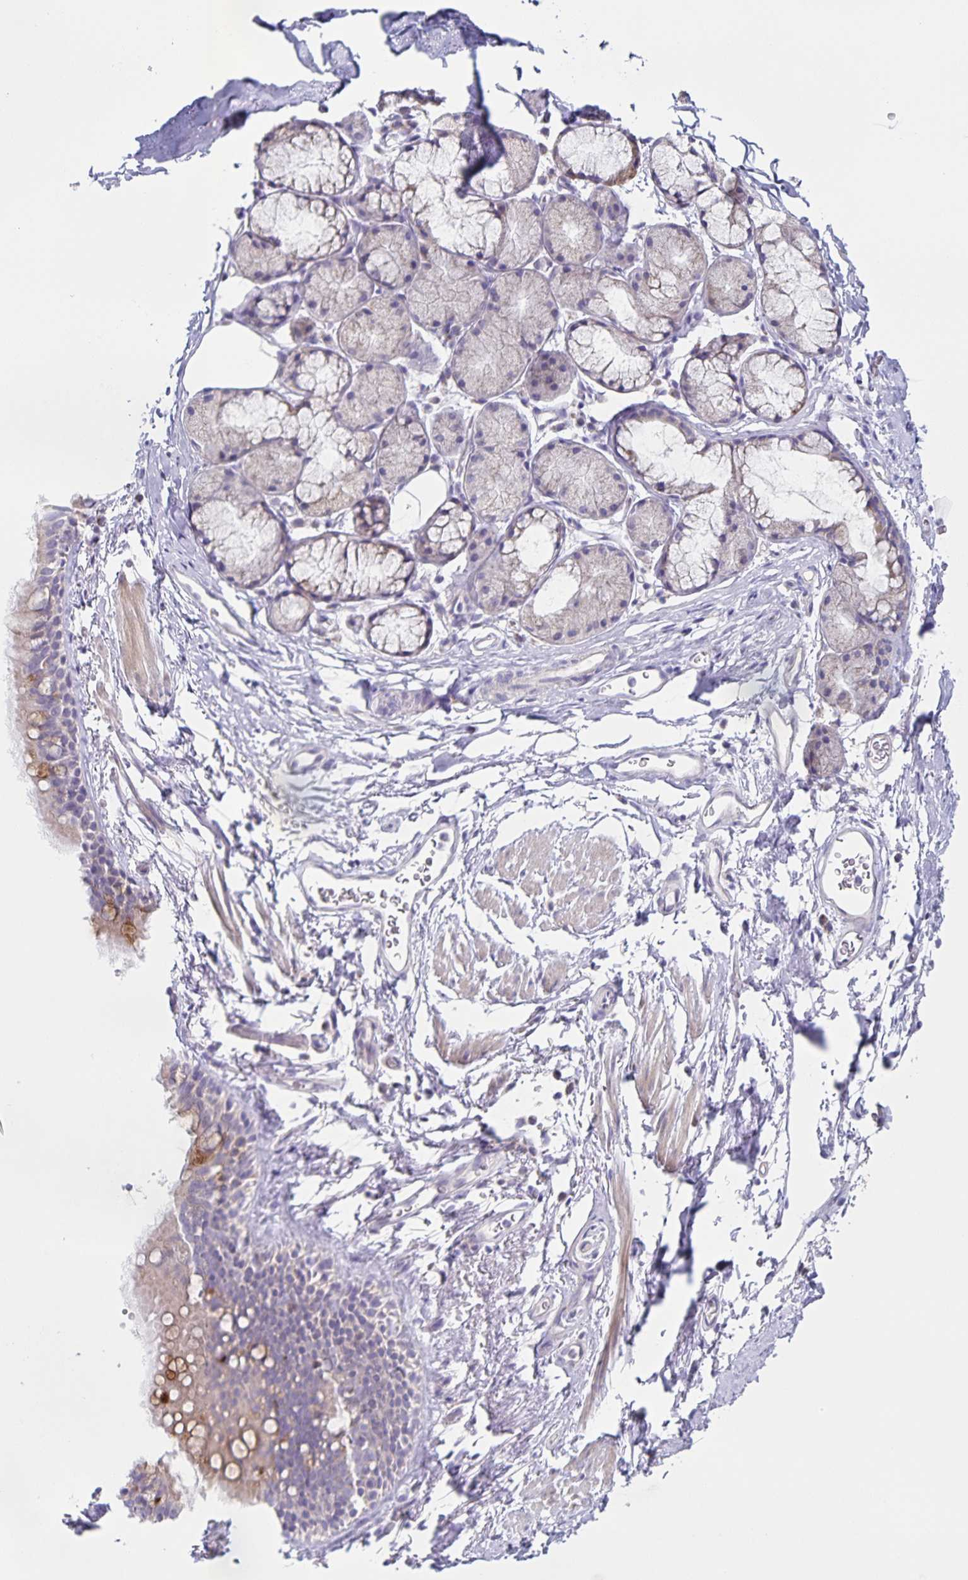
{"staining": {"intensity": "negative", "quantity": "none", "location": "none"}, "tissue": "adipose tissue", "cell_type": "Adipocytes", "image_type": "normal", "snomed": [{"axis": "morphology", "description": "Normal tissue, NOS"}, {"axis": "topography", "description": "Lymph node"}, {"axis": "topography", "description": "Cartilage tissue"}, {"axis": "topography", "description": "Bronchus"}], "caption": "DAB (3,3'-diaminobenzidine) immunohistochemical staining of benign adipose tissue shows no significant positivity in adipocytes.", "gene": "CENPH", "patient": {"sex": "female", "age": 70}}